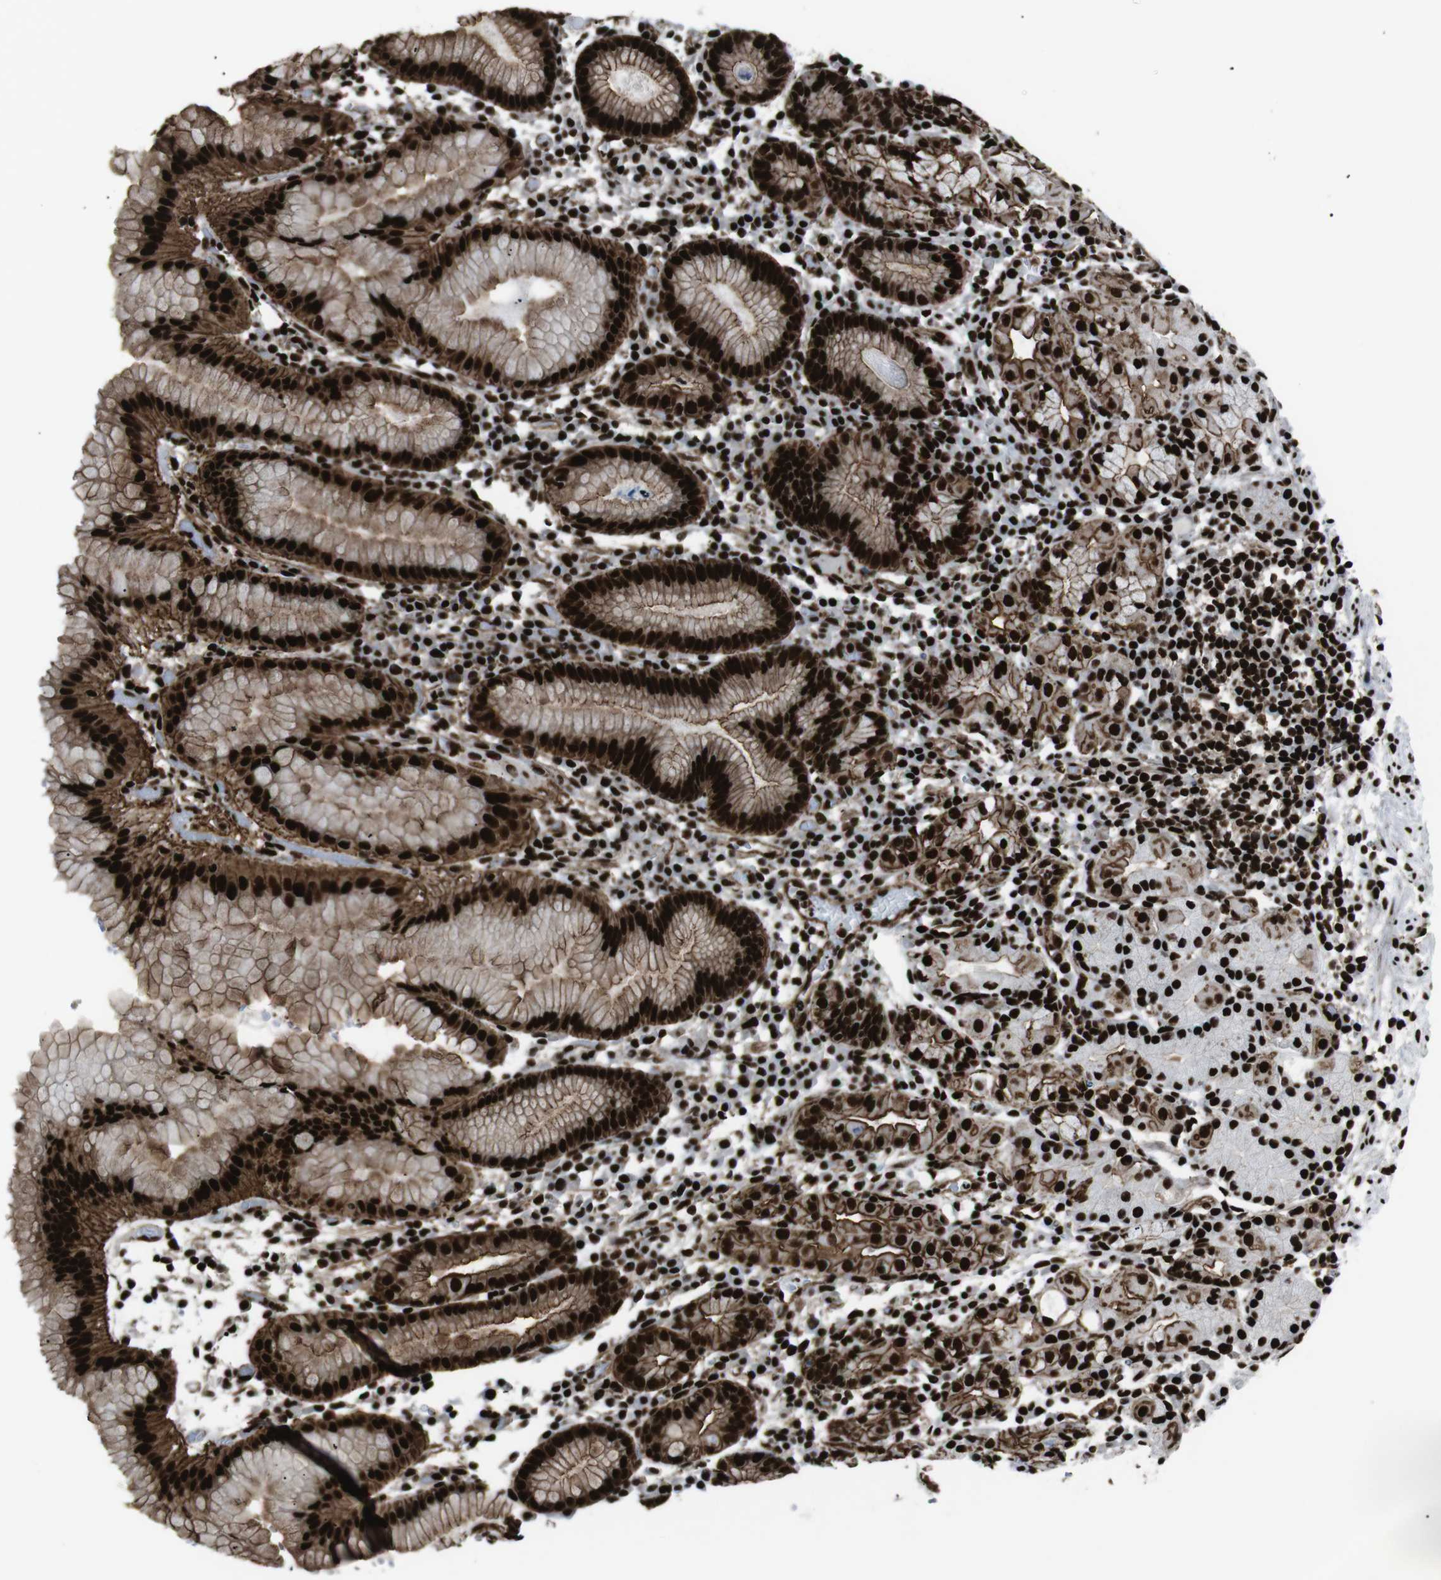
{"staining": {"intensity": "strong", "quantity": ">75%", "location": "cytoplasmic/membranous,nuclear"}, "tissue": "stomach", "cell_type": "Glandular cells", "image_type": "normal", "snomed": [{"axis": "morphology", "description": "Normal tissue, NOS"}, {"axis": "topography", "description": "Stomach"}, {"axis": "topography", "description": "Stomach, lower"}], "caption": "Immunohistochemical staining of benign stomach demonstrates high levels of strong cytoplasmic/membranous,nuclear positivity in approximately >75% of glandular cells.", "gene": "HNRNPU", "patient": {"sex": "female", "age": 75}}